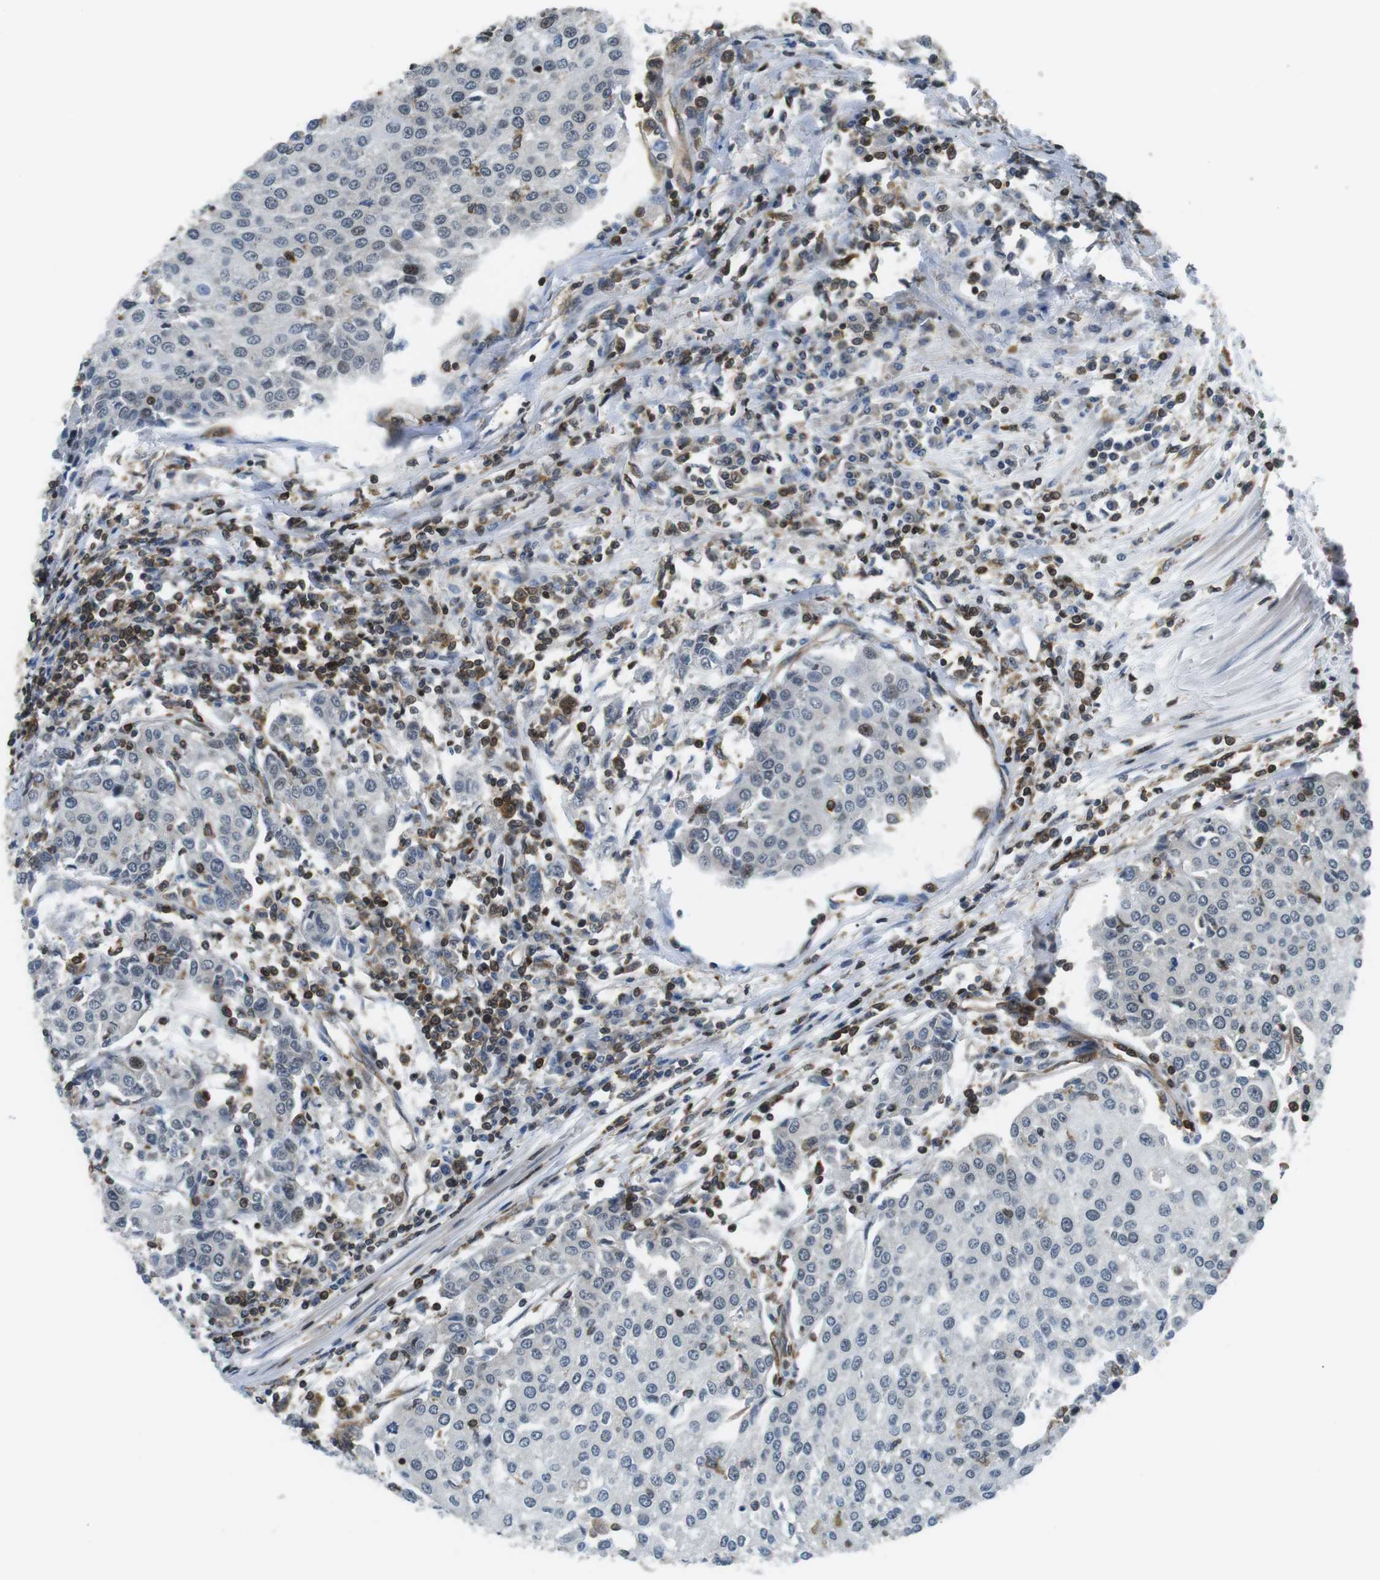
{"staining": {"intensity": "negative", "quantity": "none", "location": "none"}, "tissue": "urothelial cancer", "cell_type": "Tumor cells", "image_type": "cancer", "snomed": [{"axis": "morphology", "description": "Urothelial carcinoma, High grade"}, {"axis": "topography", "description": "Urinary bladder"}], "caption": "The immunohistochemistry micrograph has no significant staining in tumor cells of high-grade urothelial carcinoma tissue.", "gene": "STK10", "patient": {"sex": "female", "age": 85}}